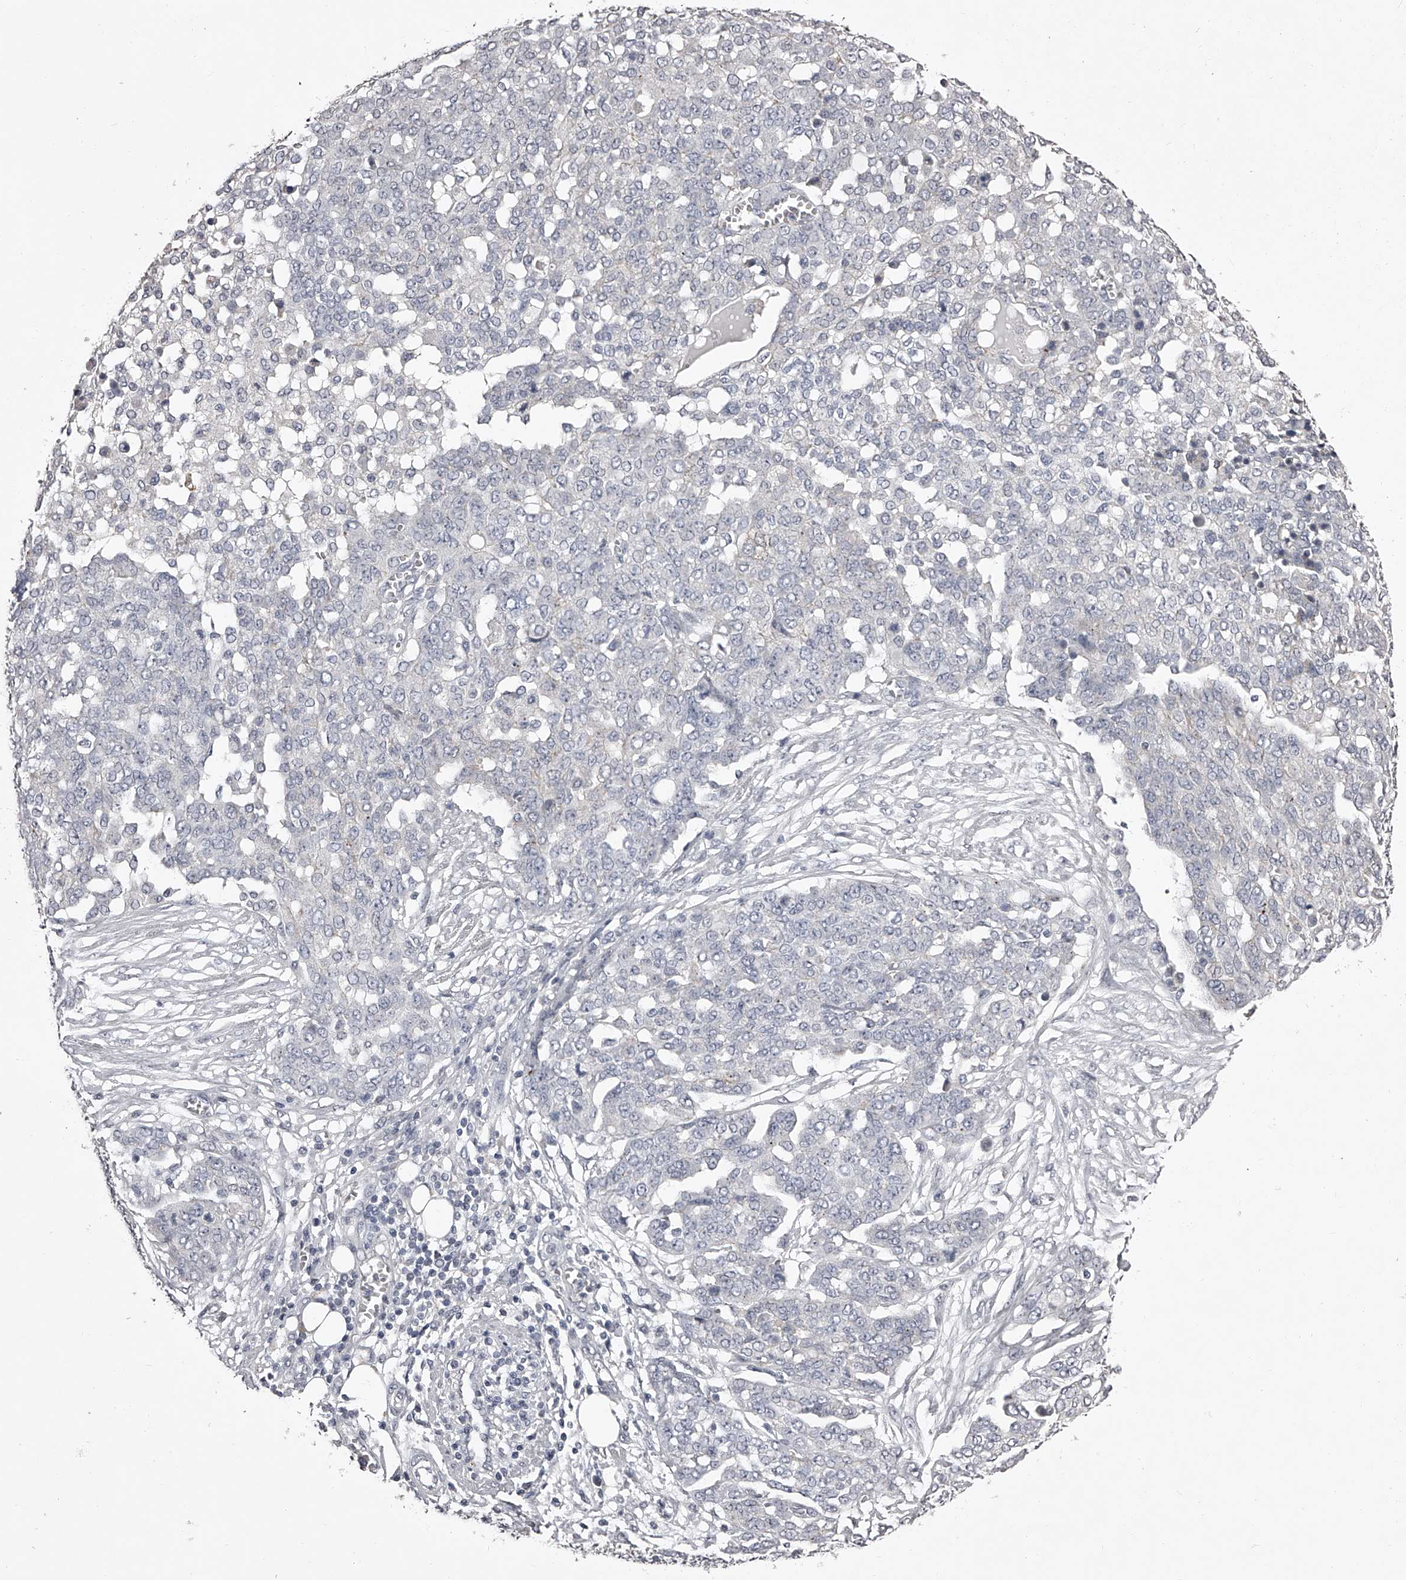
{"staining": {"intensity": "negative", "quantity": "none", "location": "none"}, "tissue": "ovarian cancer", "cell_type": "Tumor cells", "image_type": "cancer", "snomed": [{"axis": "morphology", "description": "Cystadenocarcinoma, serous, NOS"}, {"axis": "topography", "description": "Soft tissue"}, {"axis": "topography", "description": "Ovary"}], "caption": "Ovarian cancer (serous cystadenocarcinoma) was stained to show a protein in brown. There is no significant positivity in tumor cells.", "gene": "NT5DC1", "patient": {"sex": "female", "age": 57}}